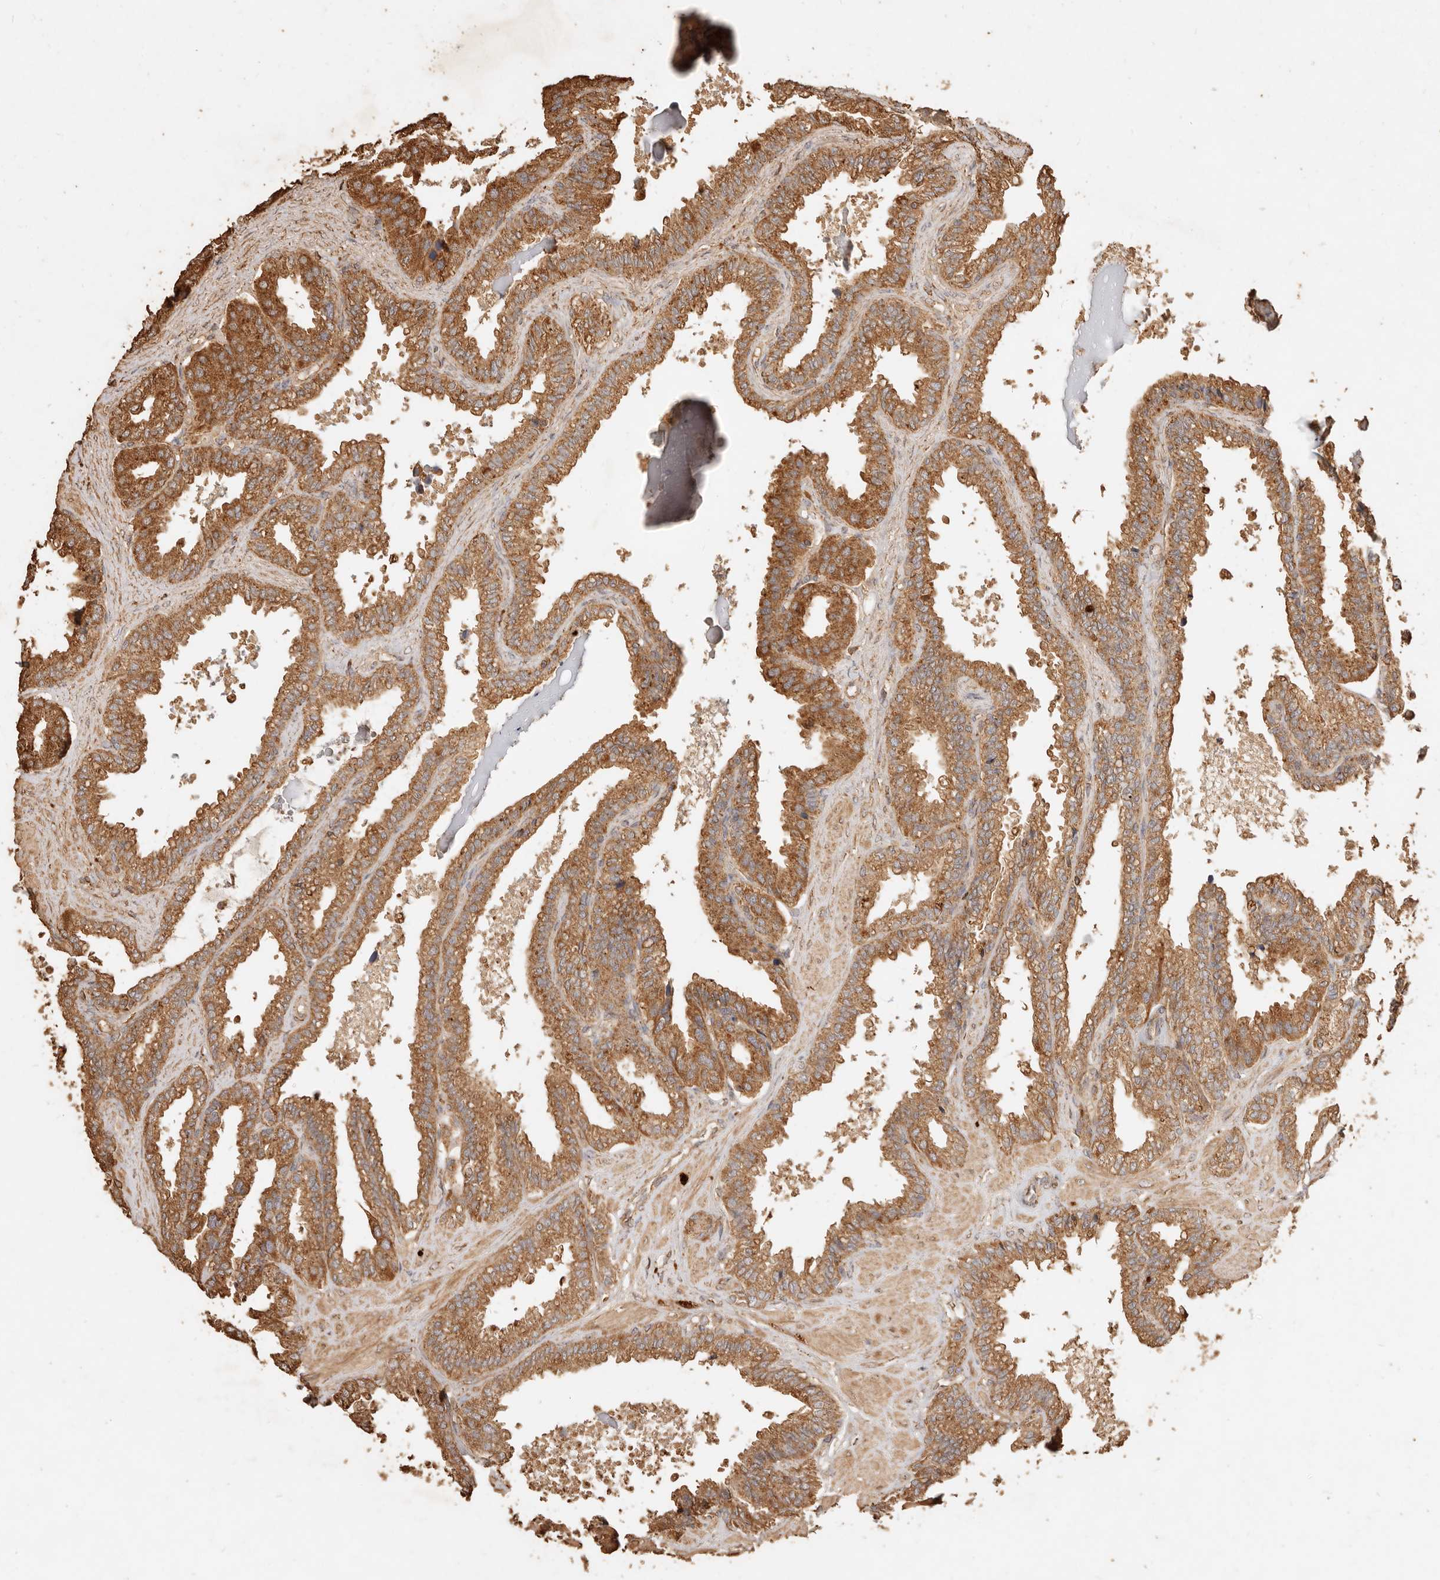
{"staining": {"intensity": "moderate", "quantity": ">75%", "location": "cytoplasmic/membranous"}, "tissue": "seminal vesicle", "cell_type": "Glandular cells", "image_type": "normal", "snomed": [{"axis": "morphology", "description": "Normal tissue, NOS"}, {"axis": "topography", "description": "Seminal veicle"}], "caption": "Seminal vesicle stained with DAB (3,3'-diaminobenzidine) immunohistochemistry reveals medium levels of moderate cytoplasmic/membranous expression in approximately >75% of glandular cells.", "gene": "FAM180B", "patient": {"sex": "male", "age": 46}}